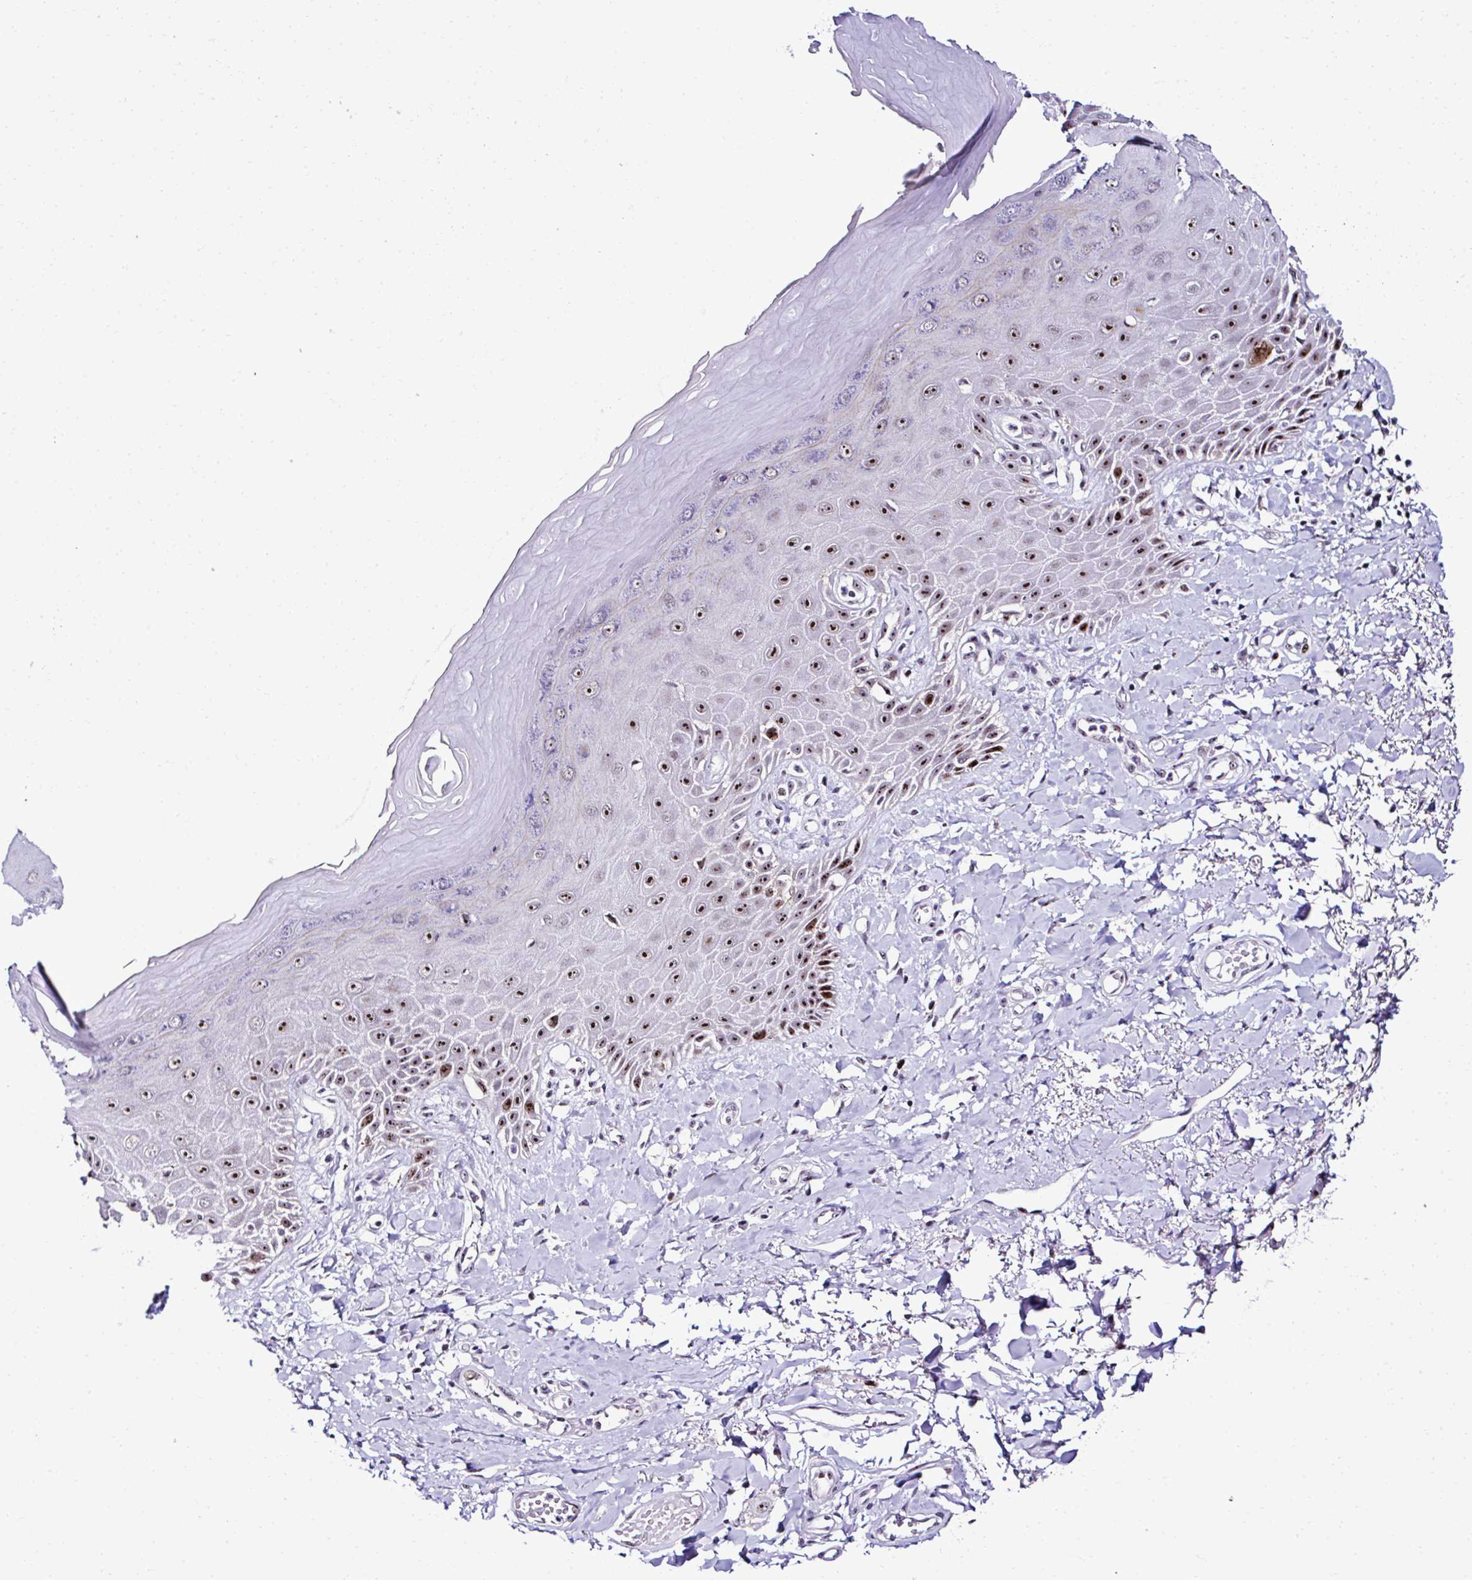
{"staining": {"intensity": "strong", "quantity": ">75%", "location": "nuclear"}, "tissue": "skin", "cell_type": "Epidermal cells", "image_type": "normal", "snomed": [{"axis": "morphology", "description": "Normal tissue, NOS"}, {"axis": "topography", "description": "Anal"}, {"axis": "topography", "description": "Peripheral nerve tissue"}], "caption": "IHC (DAB) staining of unremarkable skin shows strong nuclear protein staining in approximately >75% of epidermal cells. The staining was performed using DAB, with brown indicating positive protein expression. Nuclei are stained blue with hematoxylin.", "gene": "CEP72", "patient": {"sex": "male", "age": 78}}